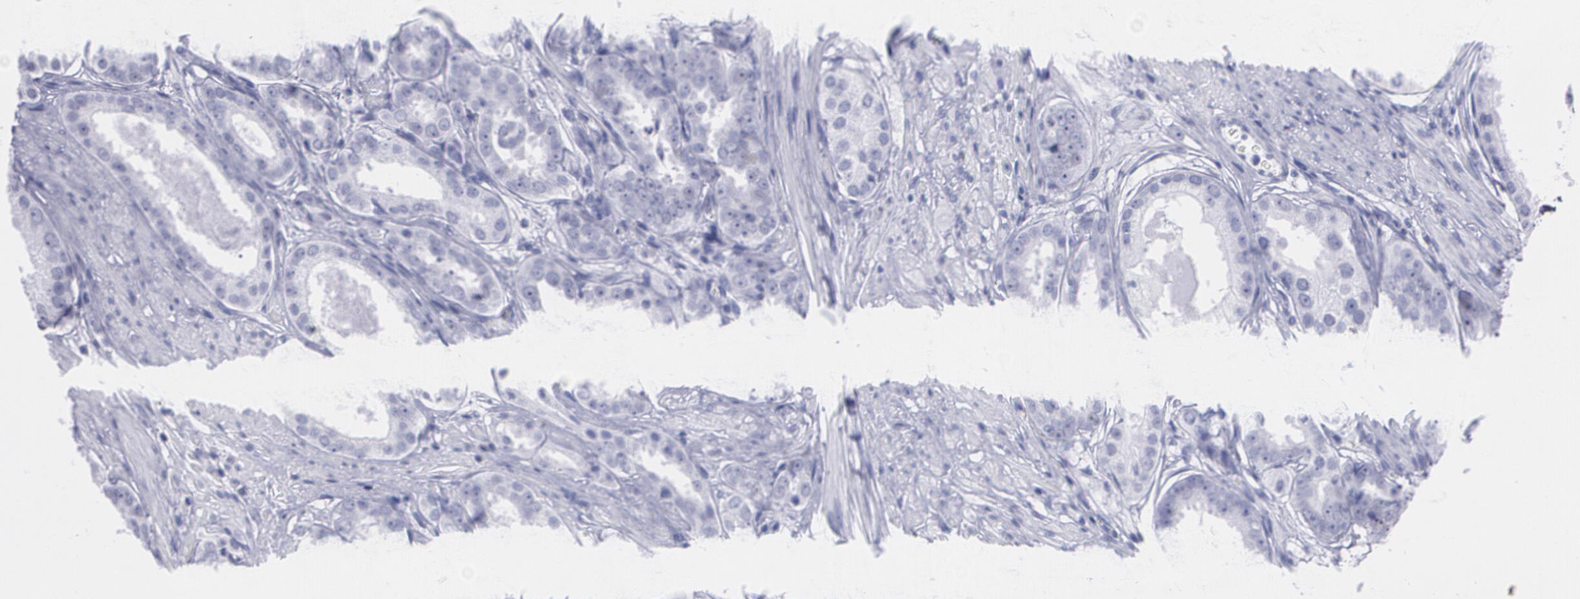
{"staining": {"intensity": "negative", "quantity": "none", "location": "none"}, "tissue": "prostate cancer", "cell_type": "Tumor cells", "image_type": "cancer", "snomed": [{"axis": "morphology", "description": "Adenocarcinoma, Medium grade"}, {"axis": "topography", "description": "Prostate"}], "caption": "A micrograph of medium-grade adenocarcinoma (prostate) stained for a protein displays no brown staining in tumor cells. The staining was performed using DAB (3,3'-diaminobenzidine) to visualize the protein expression in brown, while the nuclei were stained in blue with hematoxylin (Magnification: 20x).", "gene": "TP53", "patient": {"sex": "male", "age": 53}}